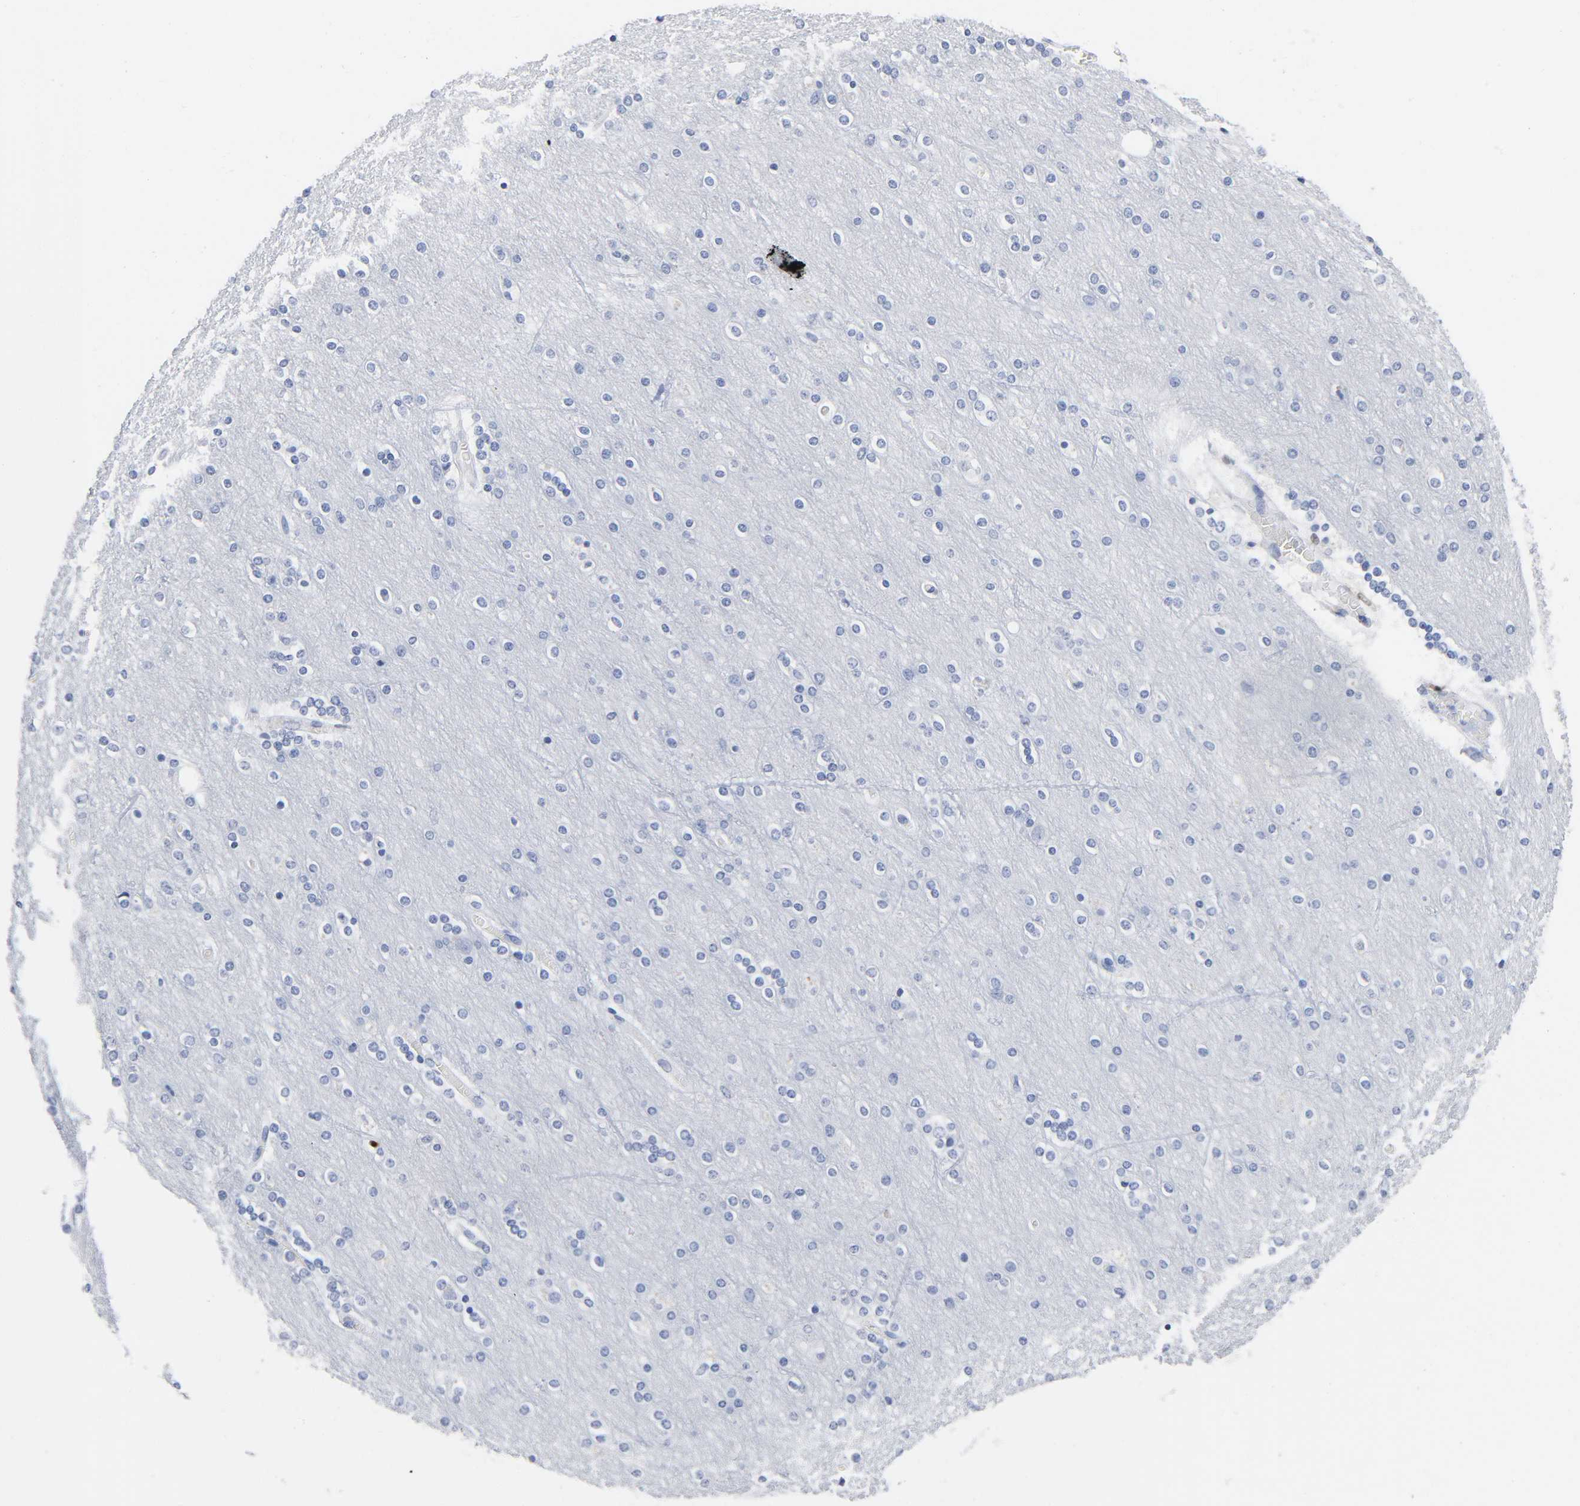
{"staining": {"intensity": "negative", "quantity": "none", "location": "none"}, "tissue": "cerebral cortex", "cell_type": "Endothelial cells", "image_type": "normal", "snomed": [{"axis": "morphology", "description": "Normal tissue, NOS"}, {"axis": "topography", "description": "Cerebral cortex"}], "caption": "A high-resolution image shows immunohistochemistry staining of benign cerebral cortex, which displays no significant staining in endothelial cells.", "gene": "DOK2", "patient": {"sex": "female", "age": 54}}